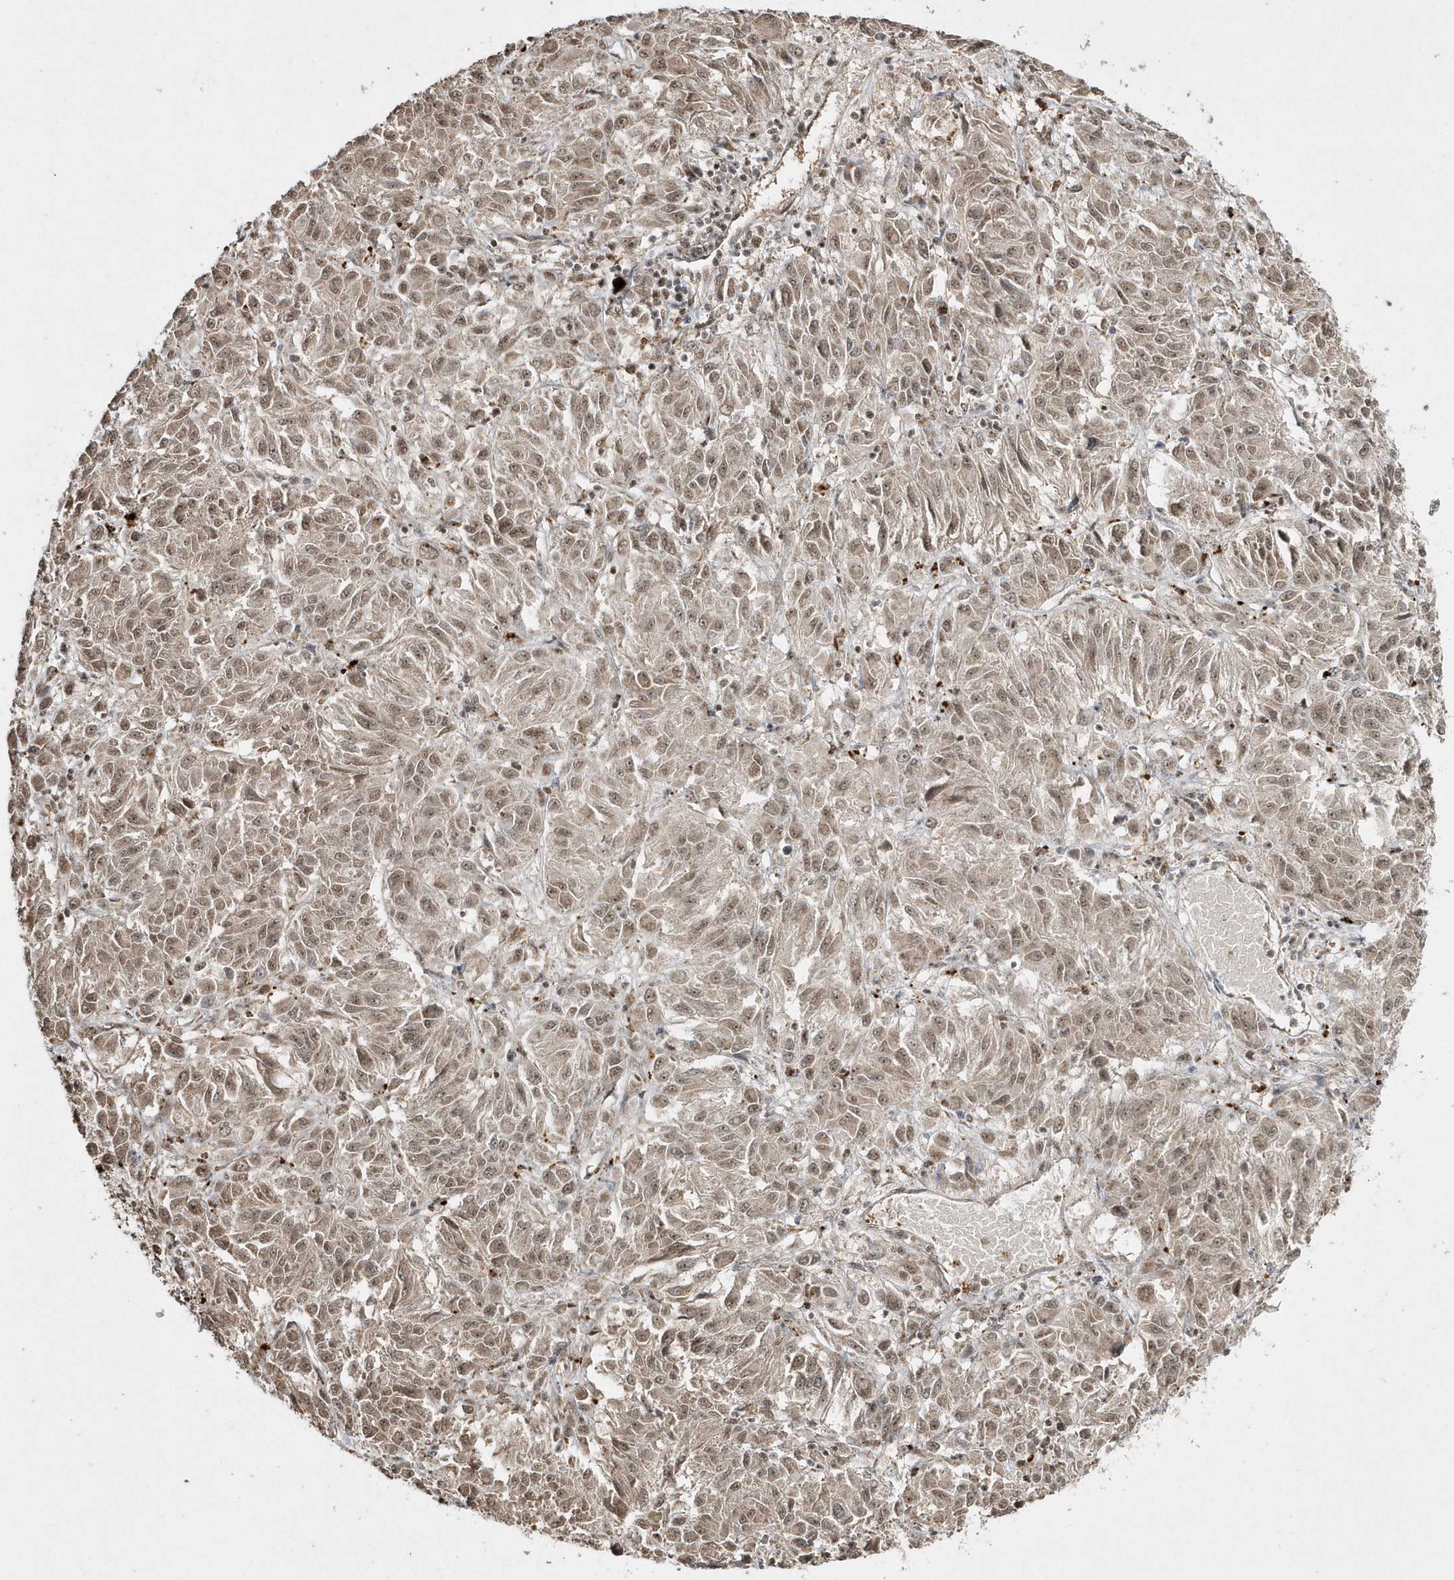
{"staining": {"intensity": "moderate", "quantity": ">75%", "location": "nuclear"}, "tissue": "melanoma", "cell_type": "Tumor cells", "image_type": "cancer", "snomed": [{"axis": "morphology", "description": "Malignant melanoma, Metastatic site"}, {"axis": "topography", "description": "Lung"}], "caption": "Moderate nuclear protein expression is seen in about >75% of tumor cells in malignant melanoma (metastatic site).", "gene": "POLR3B", "patient": {"sex": "male", "age": 64}}